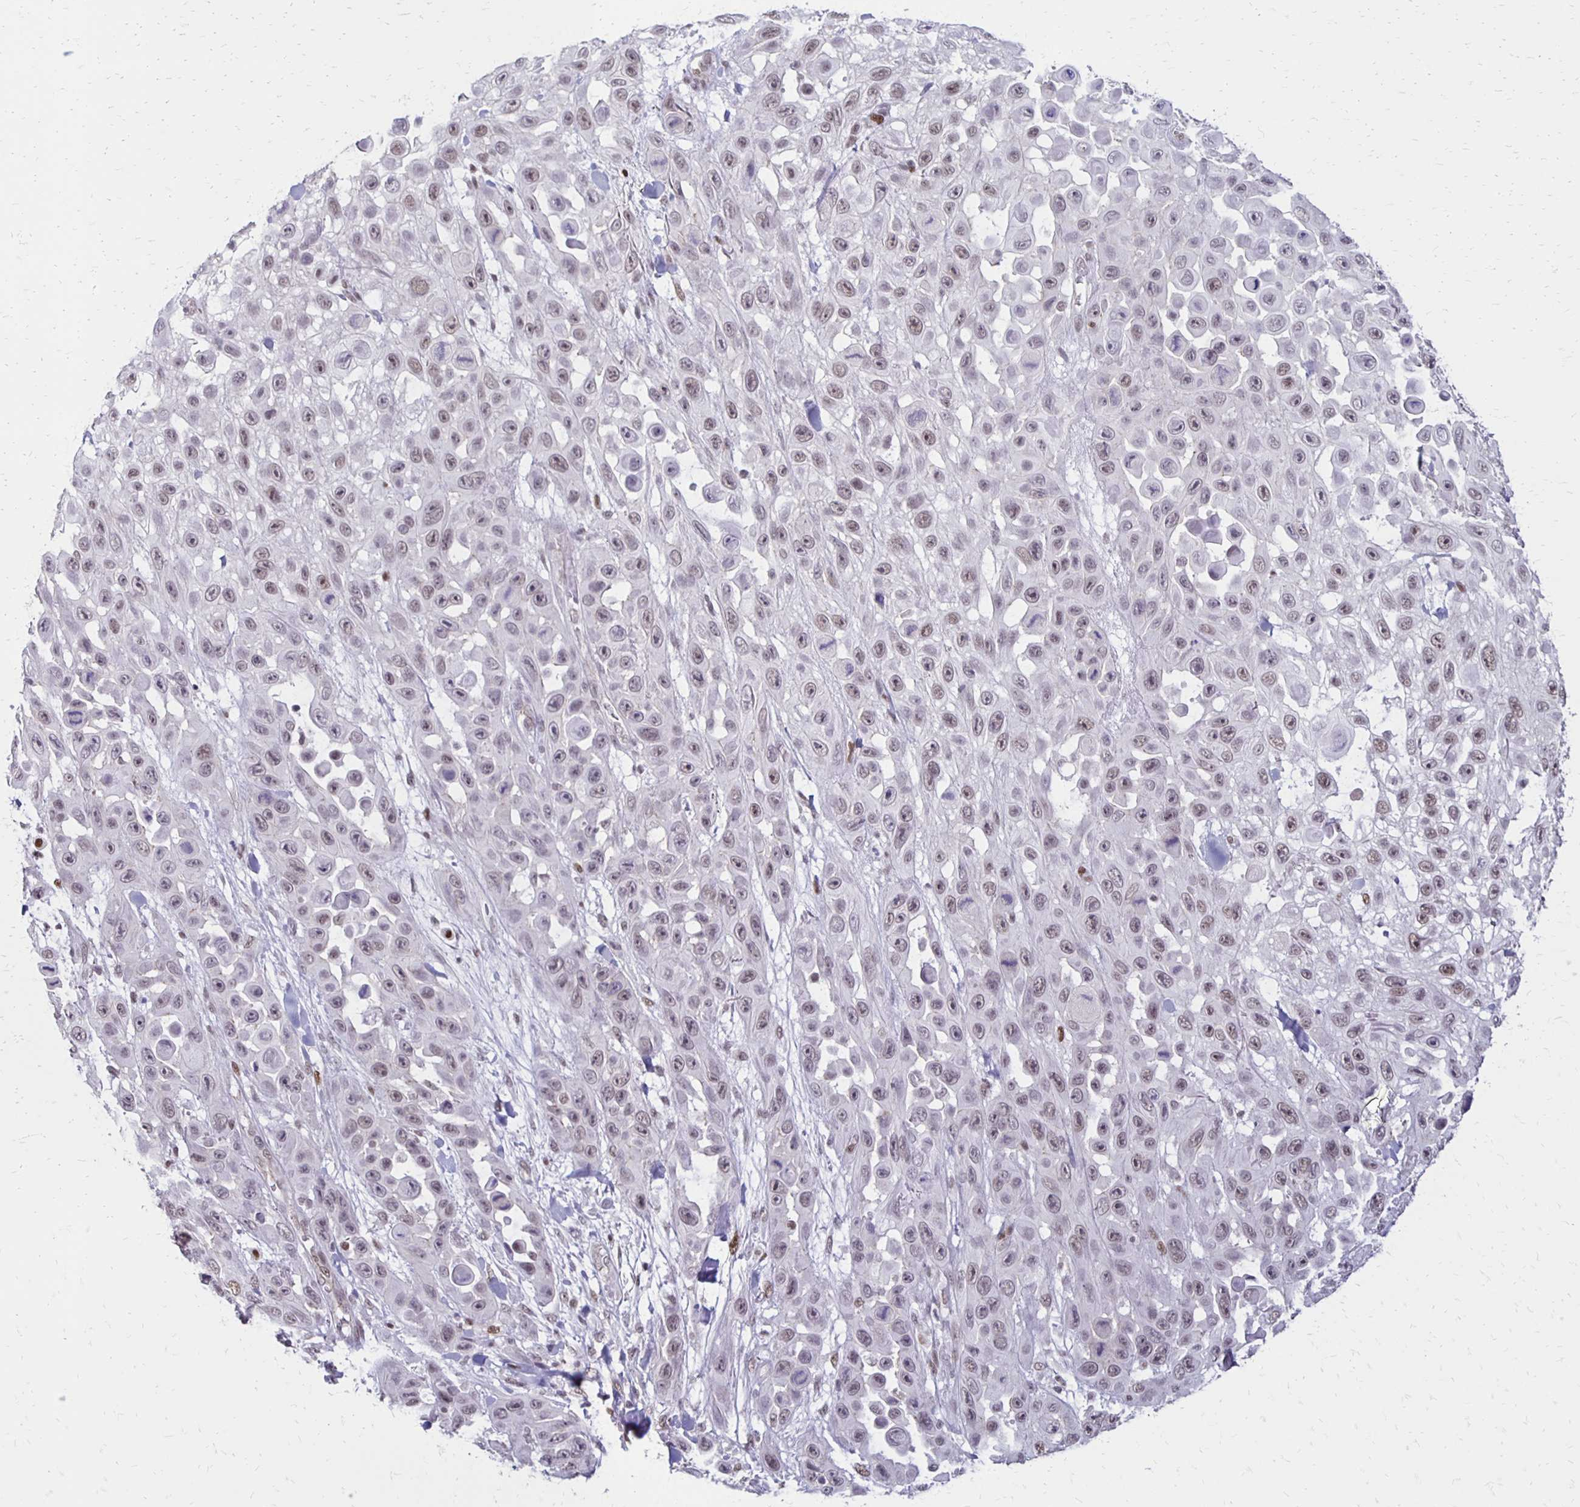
{"staining": {"intensity": "weak", "quantity": "25%-75%", "location": "nuclear"}, "tissue": "skin cancer", "cell_type": "Tumor cells", "image_type": "cancer", "snomed": [{"axis": "morphology", "description": "Squamous cell carcinoma, NOS"}, {"axis": "topography", "description": "Skin"}], "caption": "Human skin cancer (squamous cell carcinoma) stained for a protein (brown) displays weak nuclear positive positivity in approximately 25%-75% of tumor cells.", "gene": "DDB2", "patient": {"sex": "male", "age": 81}}